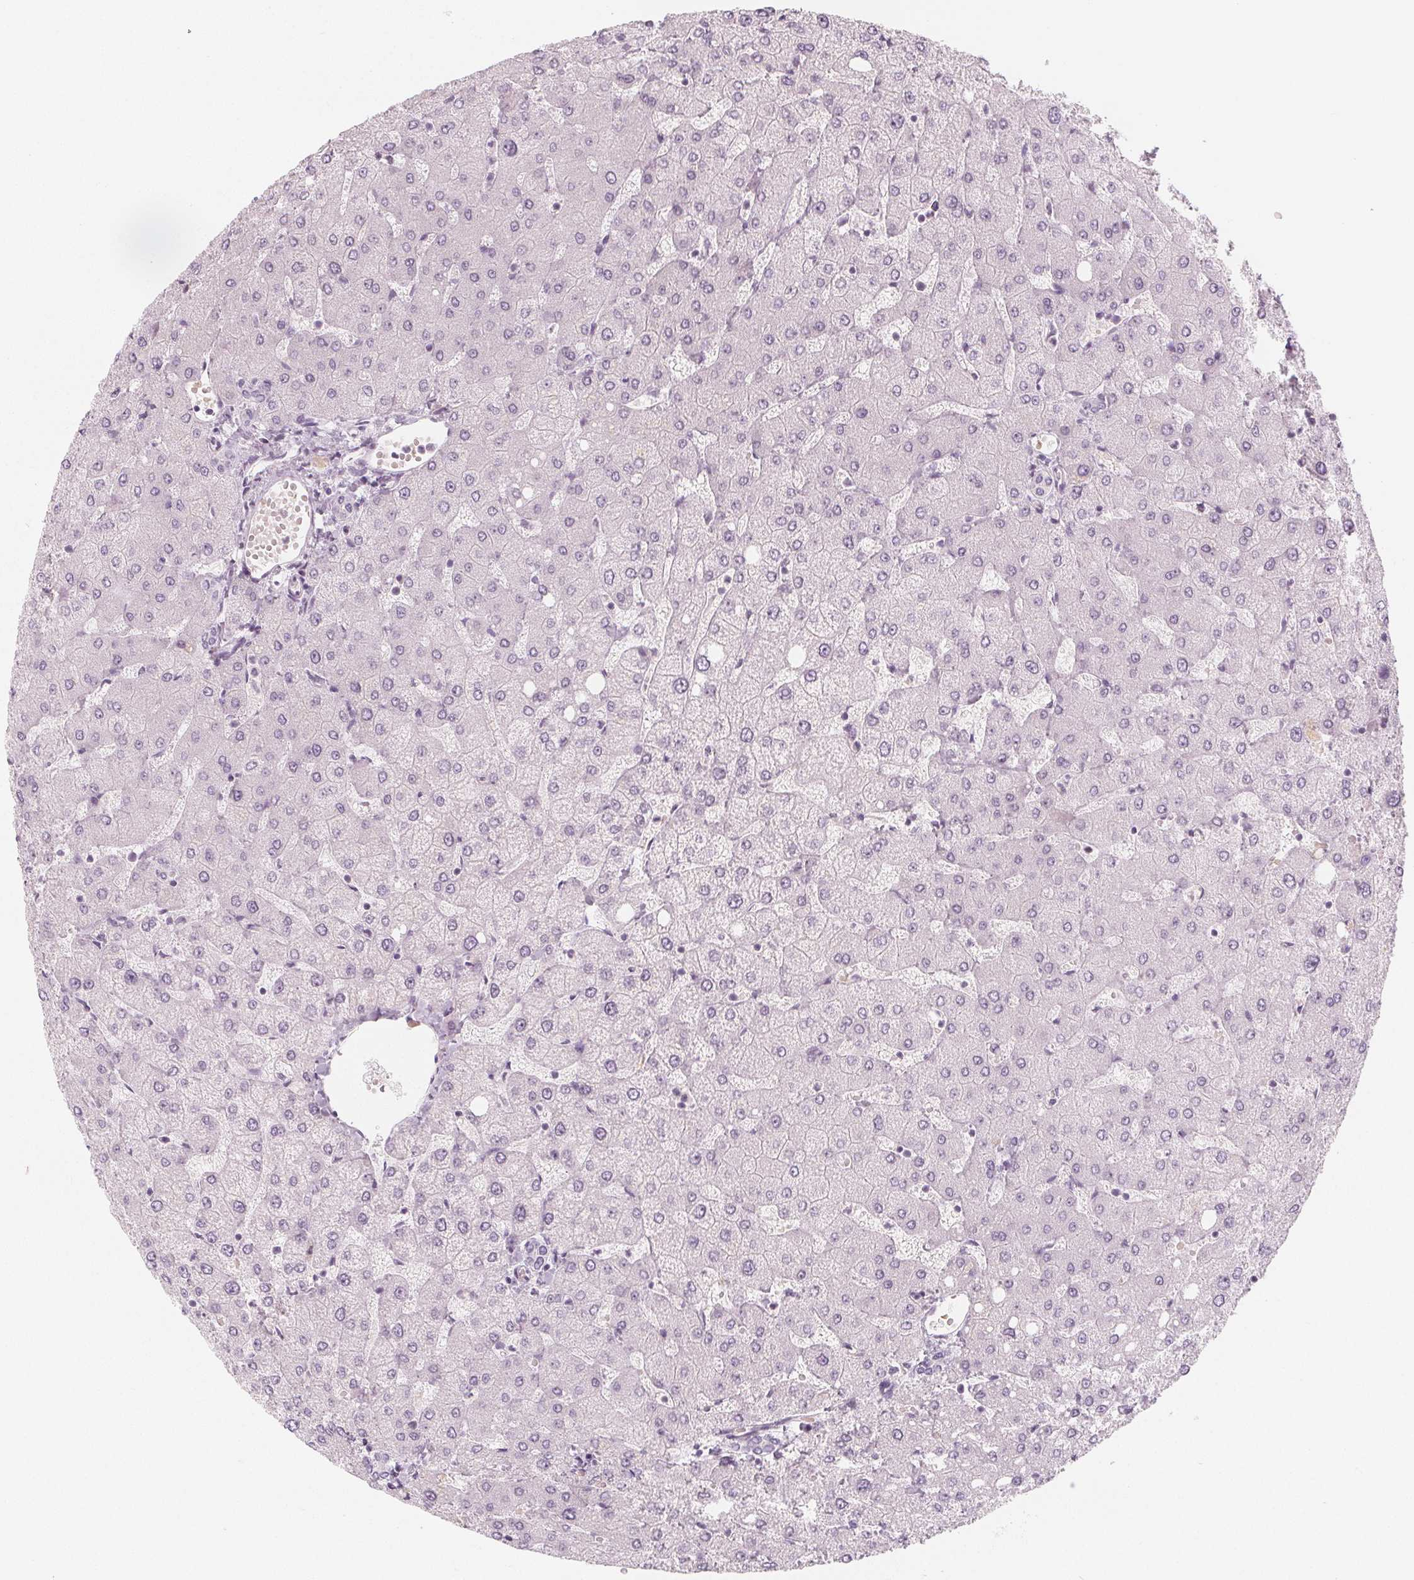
{"staining": {"intensity": "negative", "quantity": "none", "location": "none"}, "tissue": "liver", "cell_type": "Cholangiocytes", "image_type": "normal", "snomed": [{"axis": "morphology", "description": "Normal tissue, NOS"}, {"axis": "topography", "description": "Liver"}], "caption": "Immunohistochemical staining of normal liver shows no significant expression in cholangiocytes.", "gene": "MAP1A", "patient": {"sex": "female", "age": 54}}